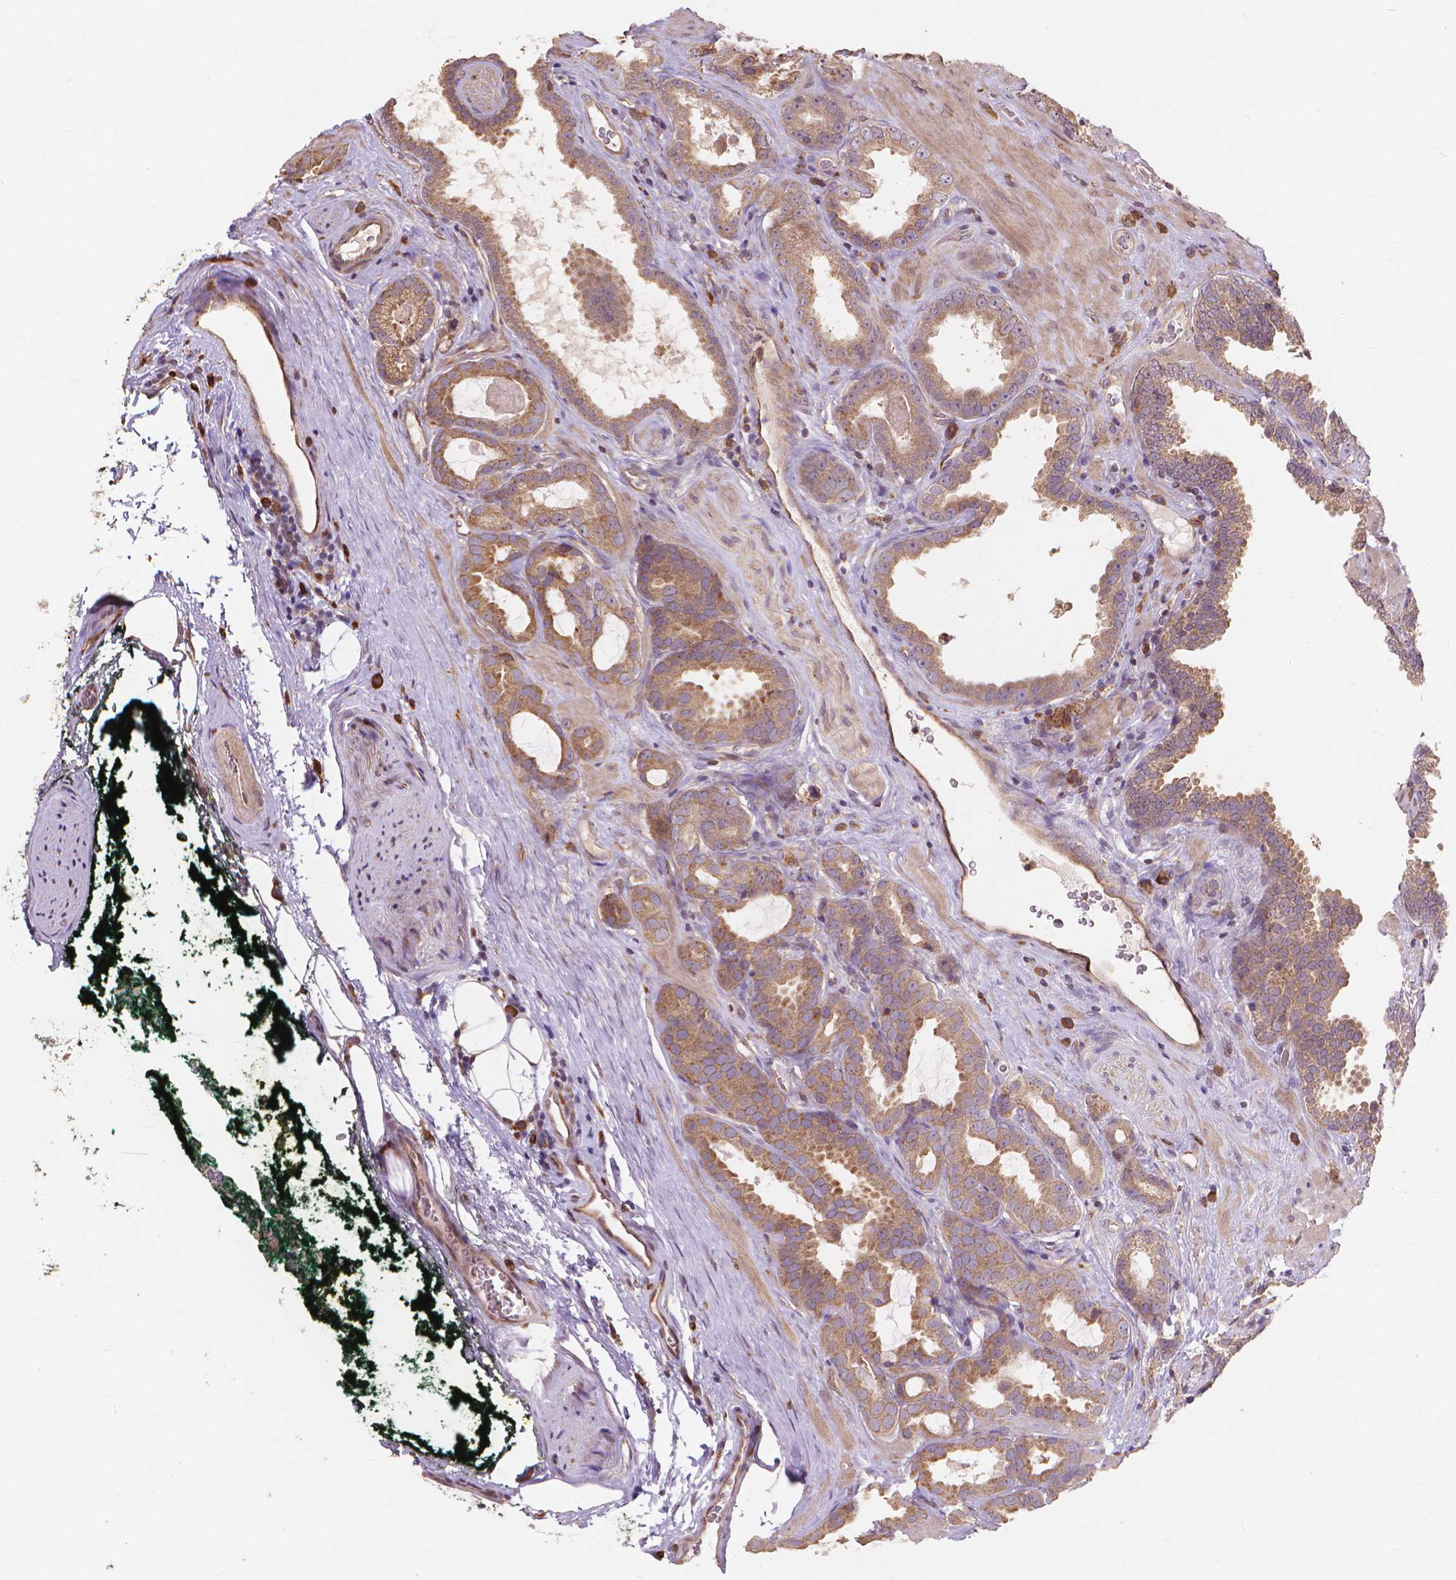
{"staining": {"intensity": "moderate", "quantity": ">75%", "location": "cytoplasmic/membranous"}, "tissue": "prostate cancer", "cell_type": "Tumor cells", "image_type": "cancer", "snomed": [{"axis": "morphology", "description": "Adenocarcinoma, NOS"}, {"axis": "topography", "description": "Prostate"}], "caption": "Immunohistochemistry staining of prostate cancer (adenocarcinoma), which reveals medium levels of moderate cytoplasmic/membranous positivity in approximately >75% of tumor cells indicating moderate cytoplasmic/membranous protein staining. The staining was performed using DAB (brown) for protein detection and nuclei were counterstained in hematoxylin (blue).", "gene": "TAB2", "patient": {"sex": "male", "age": 64}}